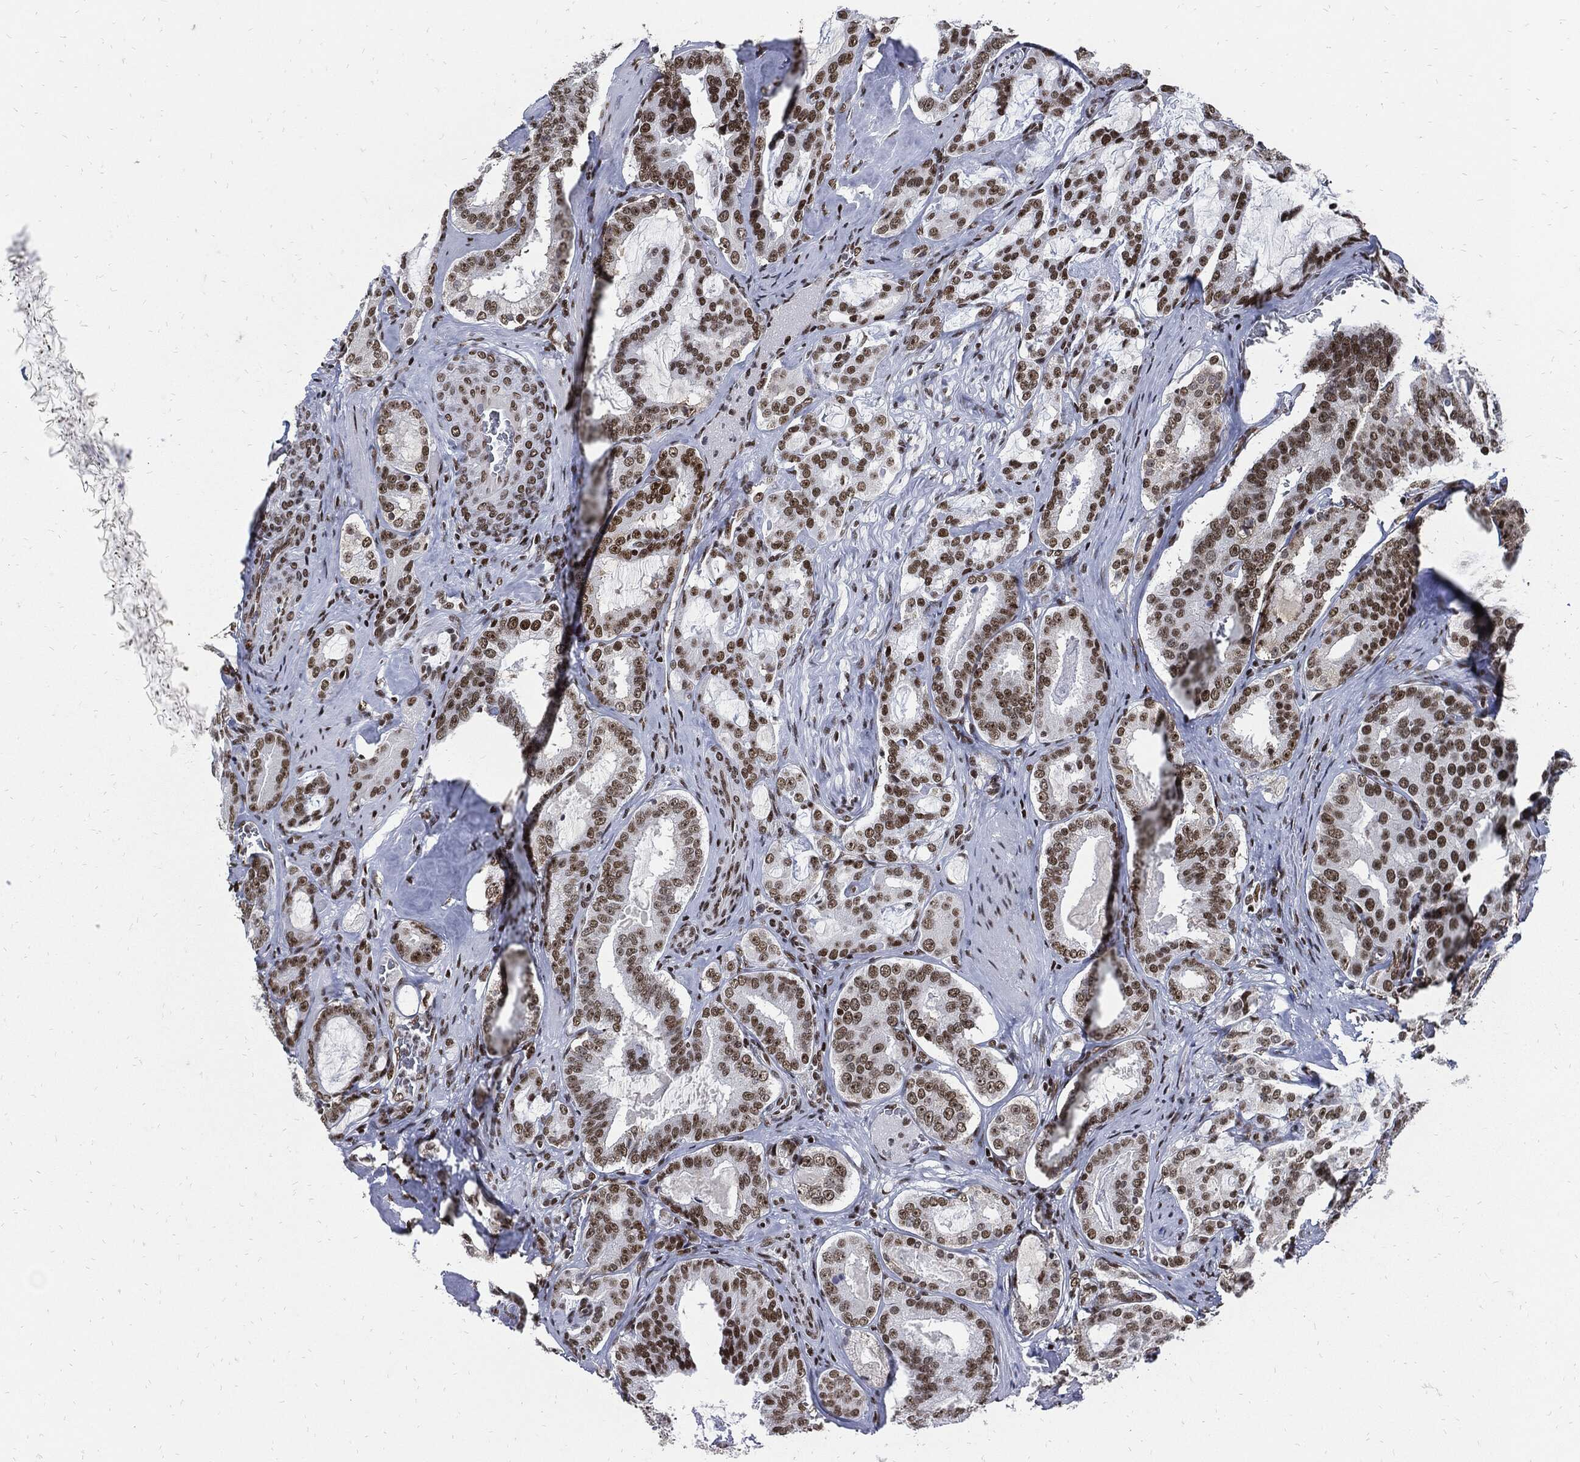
{"staining": {"intensity": "moderate", "quantity": ">75%", "location": "nuclear"}, "tissue": "prostate cancer", "cell_type": "Tumor cells", "image_type": "cancer", "snomed": [{"axis": "morphology", "description": "Adenocarcinoma, NOS"}, {"axis": "topography", "description": "Prostate"}], "caption": "Prostate cancer tissue exhibits moderate nuclear staining in approximately >75% of tumor cells, visualized by immunohistochemistry.", "gene": "TERF2", "patient": {"sex": "male", "age": 67}}